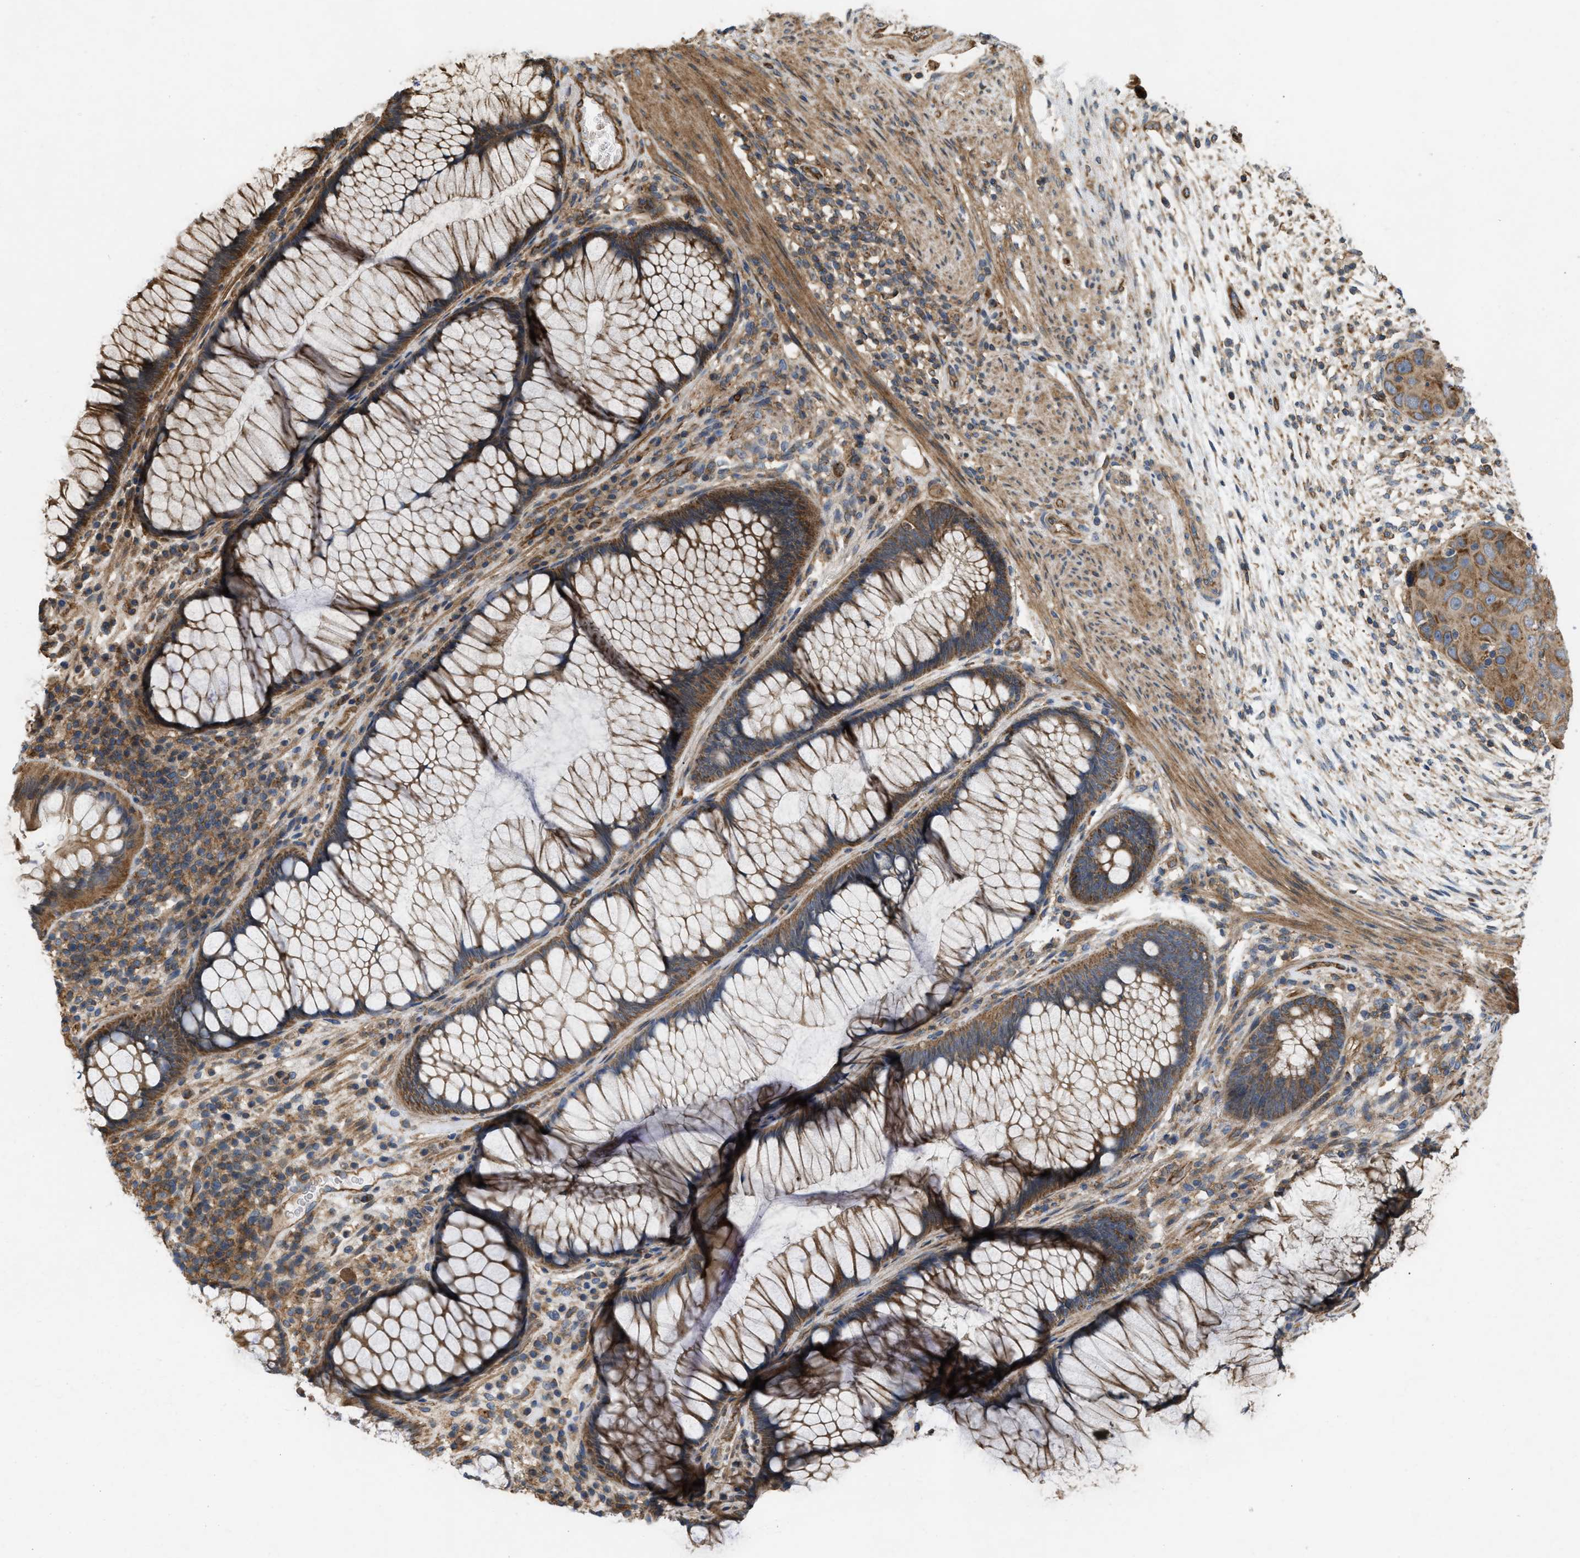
{"staining": {"intensity": "moderate", "quantity": ">75%", "location": "cytoplasmic/membranous"}, "tissue": "rectum", "cell_type": "Glandular cells", "image_type": "normal", "snomed": [{"axis": "morphology", "description": "Normal tissue, NOS"}, {"axis": "topography", "description": "Rectum"}], "caption": "Unremarkable rectum shows moderate cytoplasmic/membranous staining in about >75% of glandular cells (Stains: DAB (3,3'-diaminobenzidine) in brown, nuclei in blue, Microscopy: brightfield microscopy at high magnification)..", "gene": "GNB4", "patient": {"sex": "male", "age": 51}}